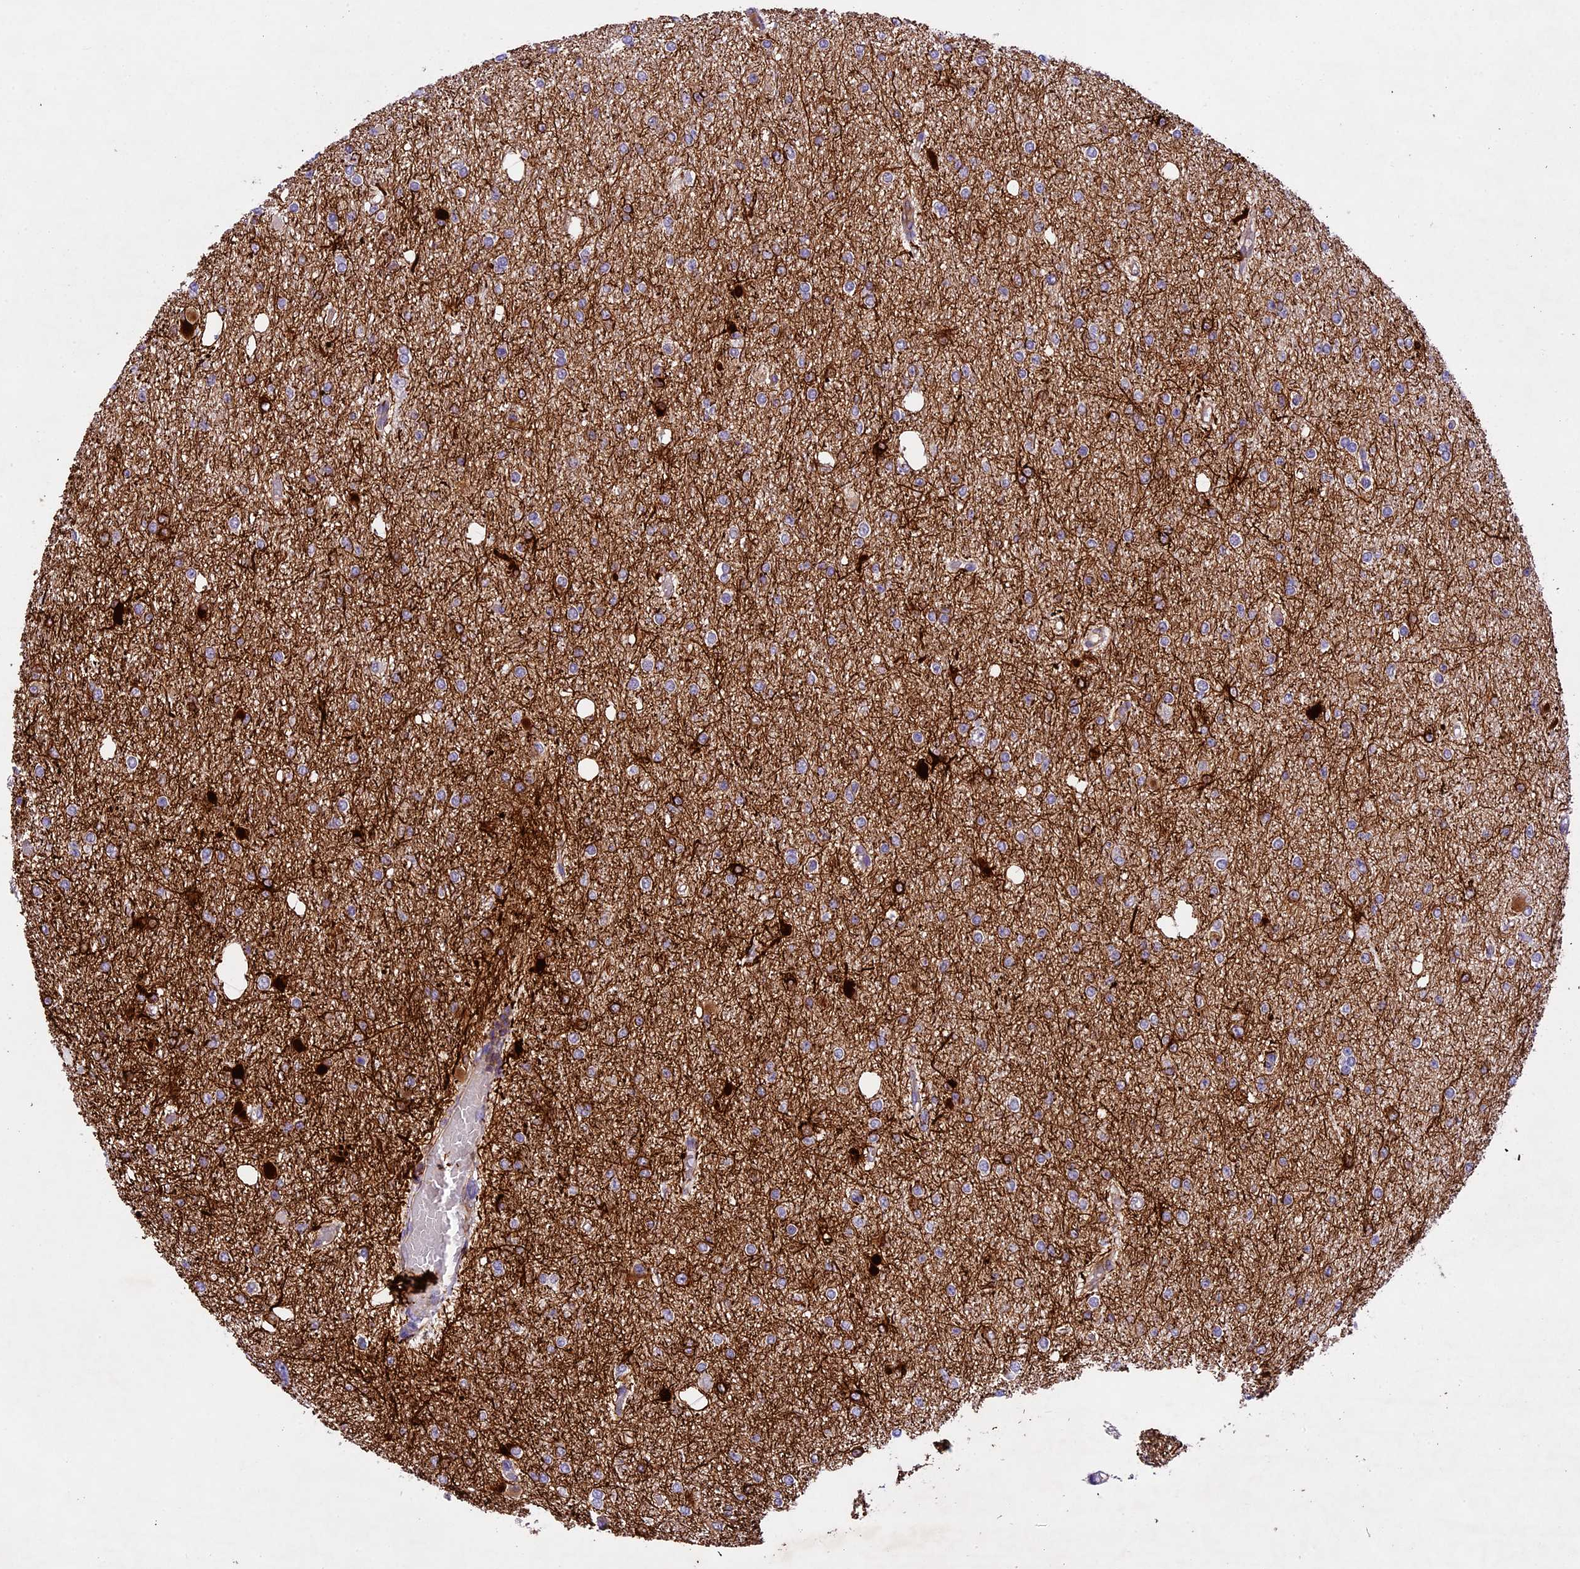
{"staining": {"intensity": "weak", "quantity": "25%-75%", "location": "cytoplasmic/membranous"}, "tissue": "glioma", "cell_type": "Tumor cells", "image_type": "cancer", "snomed": [{"axis": "morphology", "description": "Glioma, malignant, Low grade"}, {"axis": "topography", "description": "Brain"}], "caption": "This is a micrograph of immunohistochemistry staining of glioma, which shows weak expression in the cytoplasmic/membranous of tumor cells.", "gene": "TBC1D1", "patient": {"sex": "female", "age": 22}}